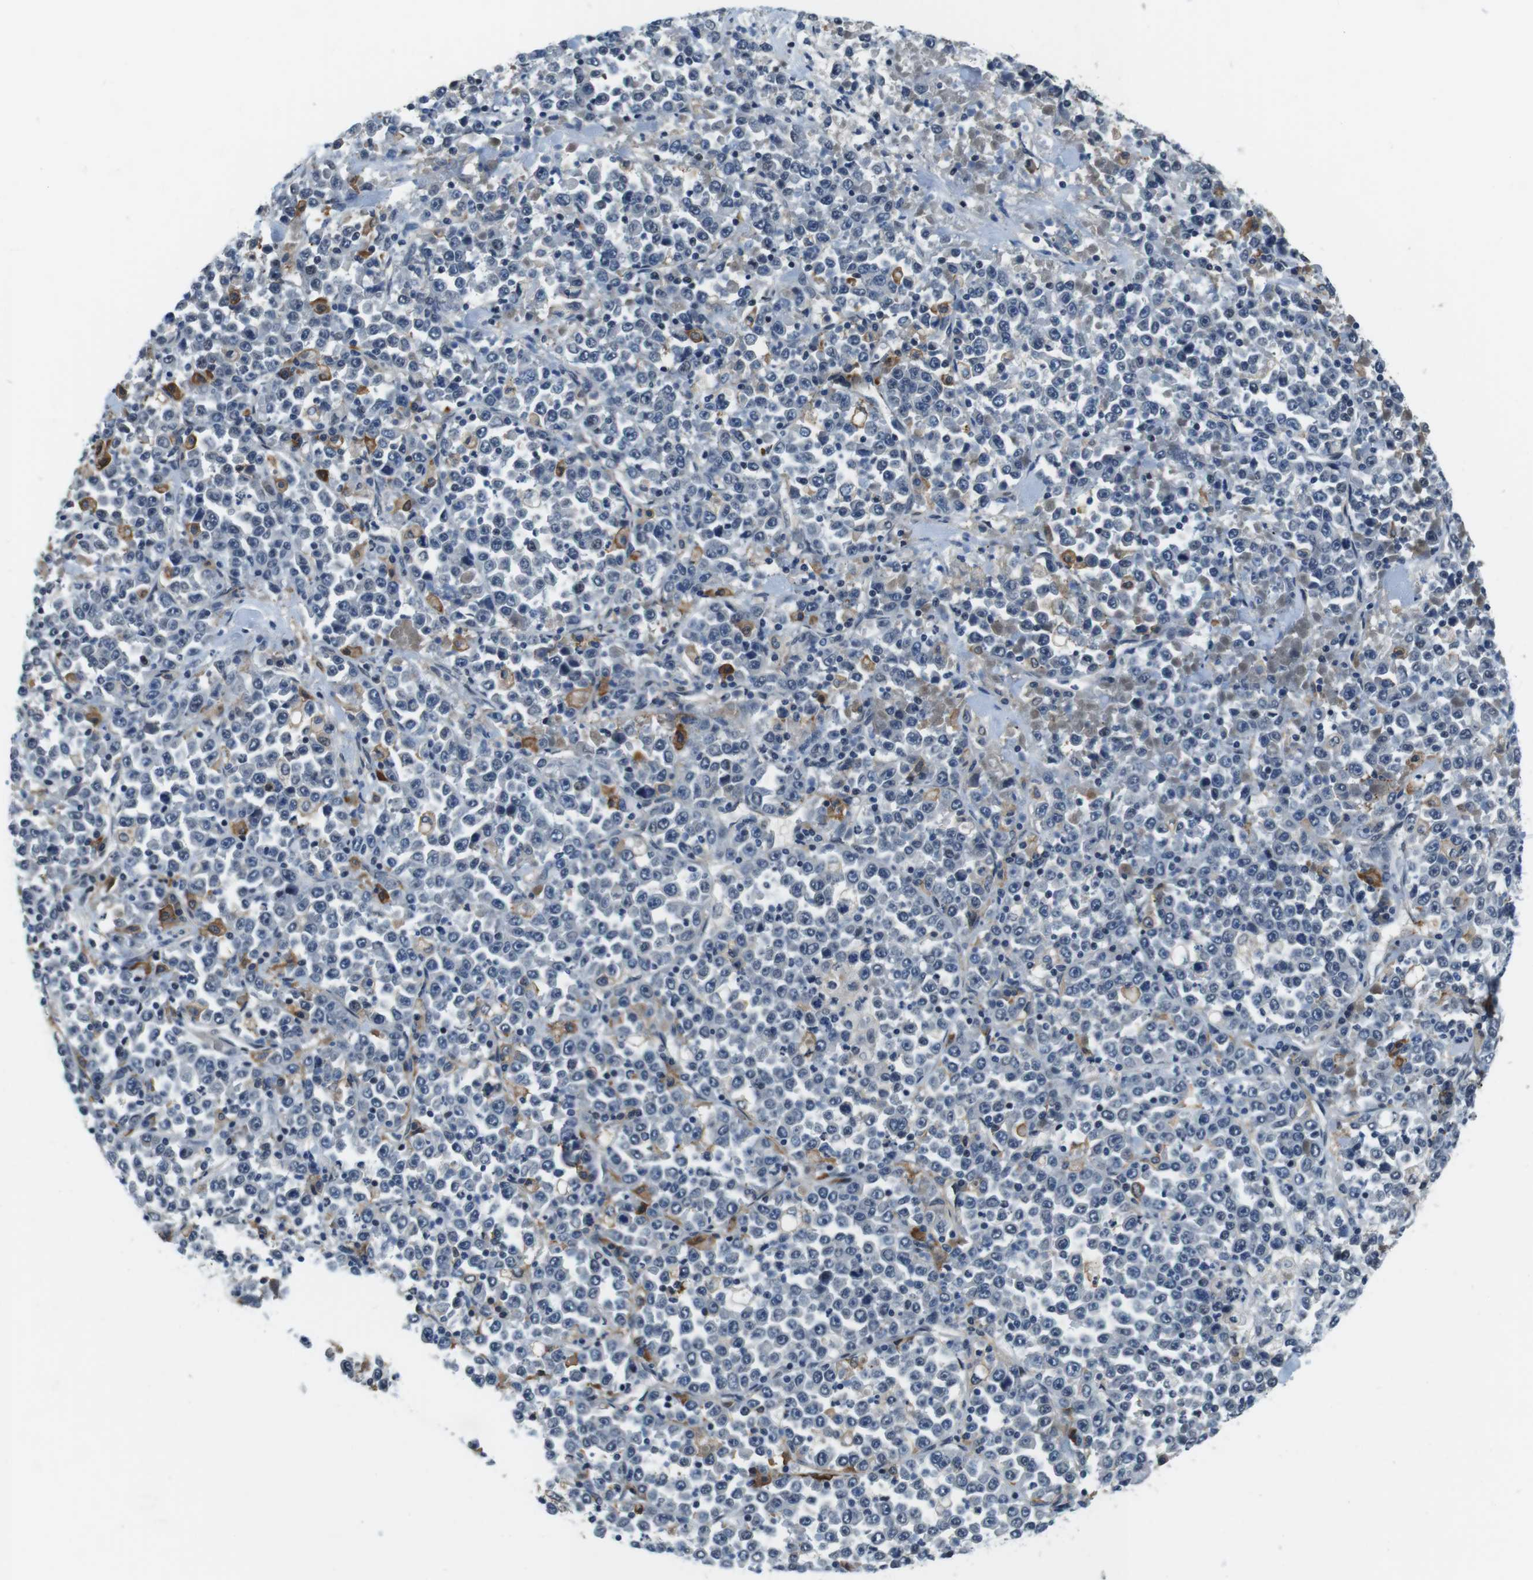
{"staining": {"intensity": "negative", "quantity": "none", "location": "none"}, "tissue": "stomach cancer", "cell_type": "Tumor cells", "image_type": "cancer", "snomed": [{"axis": "morphology", "description": "Normal tissue, NOS"}, {"axis": "morphology", "description": "Adenocarcinoma, NOS"}, {"axis": "topography", "description": "Stomach, upper"}, {"axis": "topography", "description": "Stomach"}], "caption": "Immunohistochemistry histopathology image of neoplastic tissue: human stomach adenocarcinoma stained with DAB exhibits no significant protein staining in tumor cells.", "gene": "CD163L1", "patient": {"sex": "male", "age": 59}}